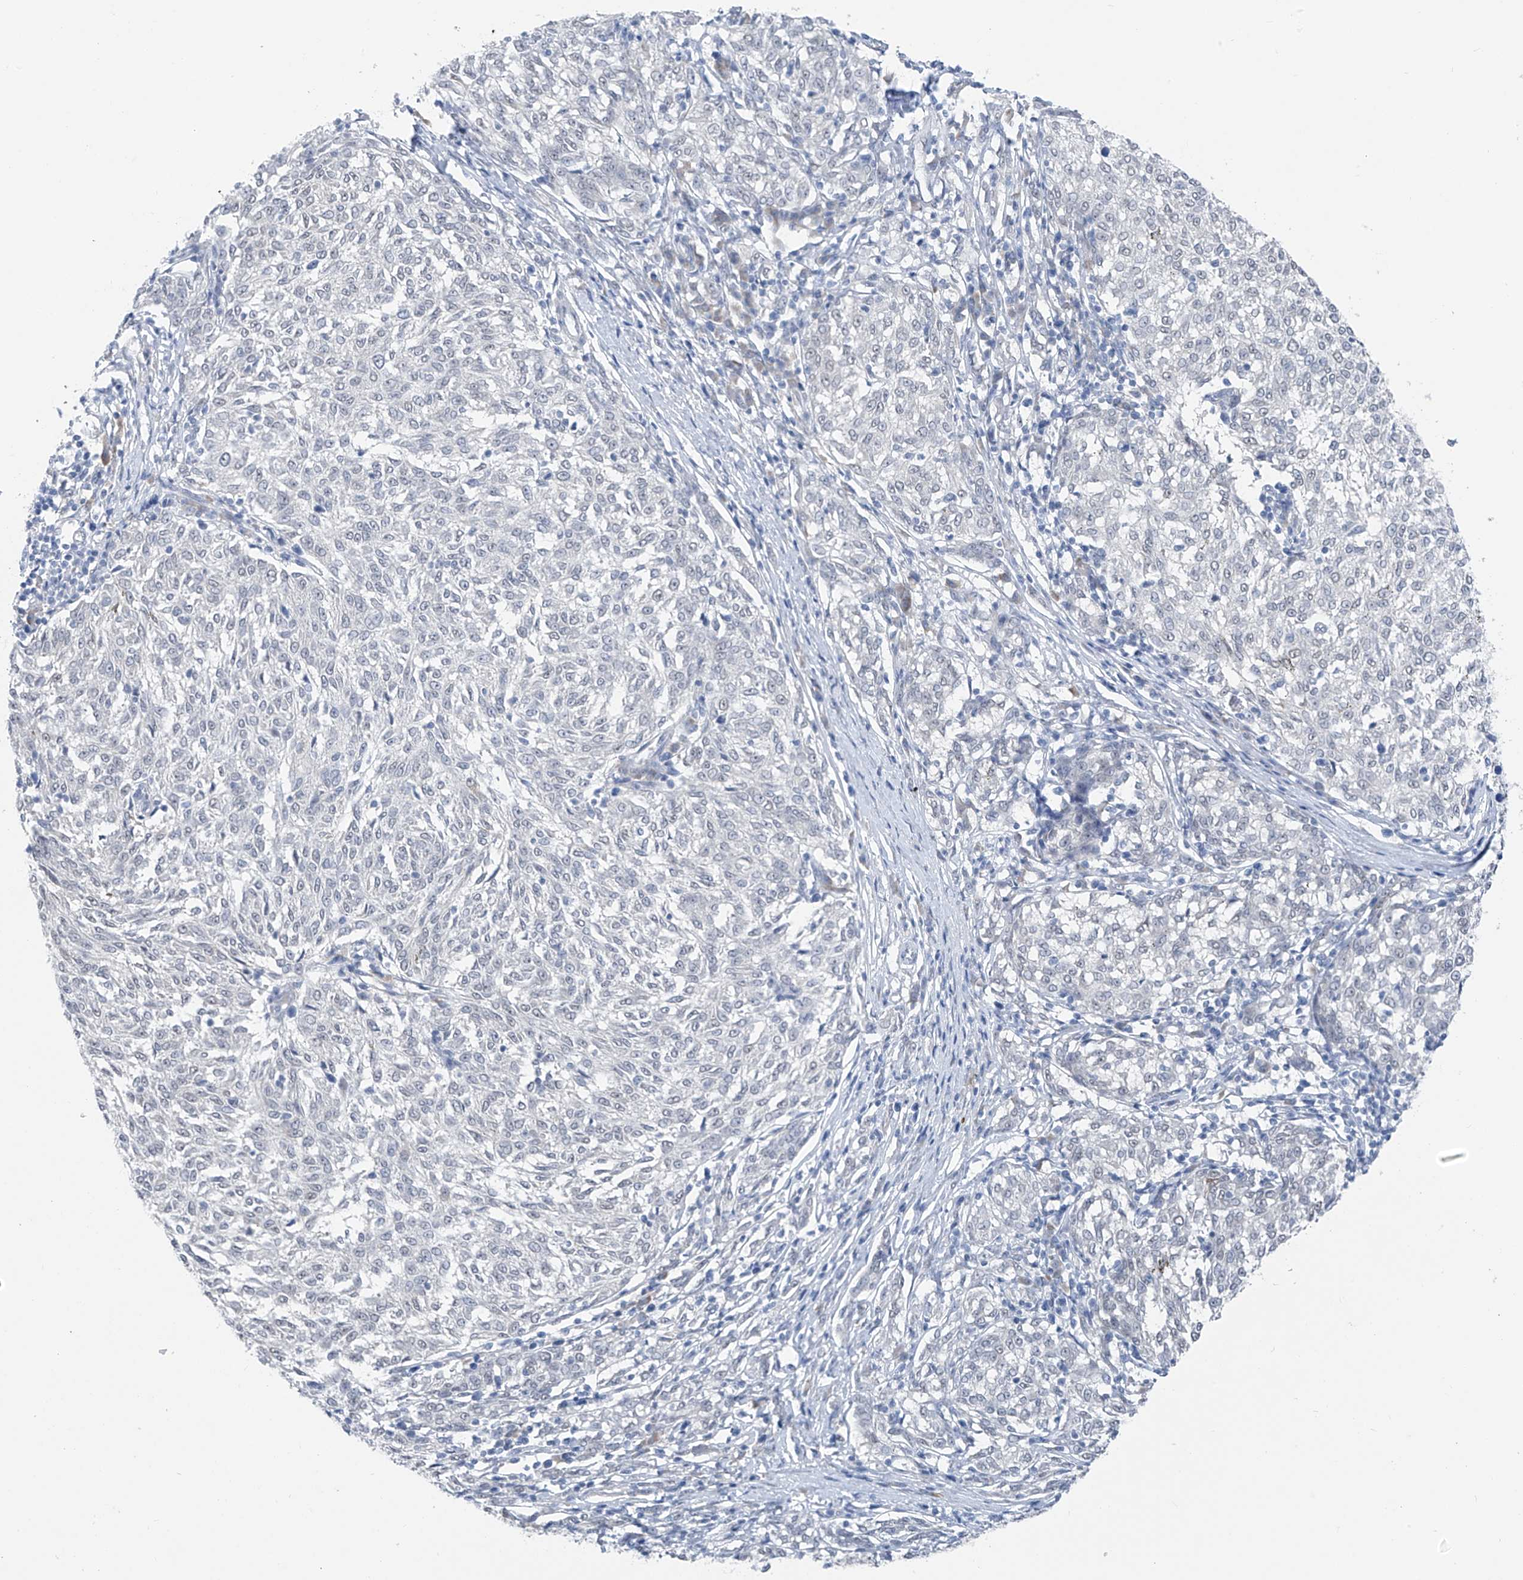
{"staining": {"intensity": "negative", "quantity": "none", "location": "none"}, "tissue": "melanoma", "cell_type": "Tumor cells", "image_type": "cancer", "snomed": [{"axis": "morphology", "description": "Malignant melanoma, NOS"}, {"axis": "topography", "description": "Skin"}], "caption": "Photomicrograph shows no protein positivity in tumor cells of melanoma tissue.", "gene": "CYP4V2", "patient": {"sex": "female", "age": 72}}